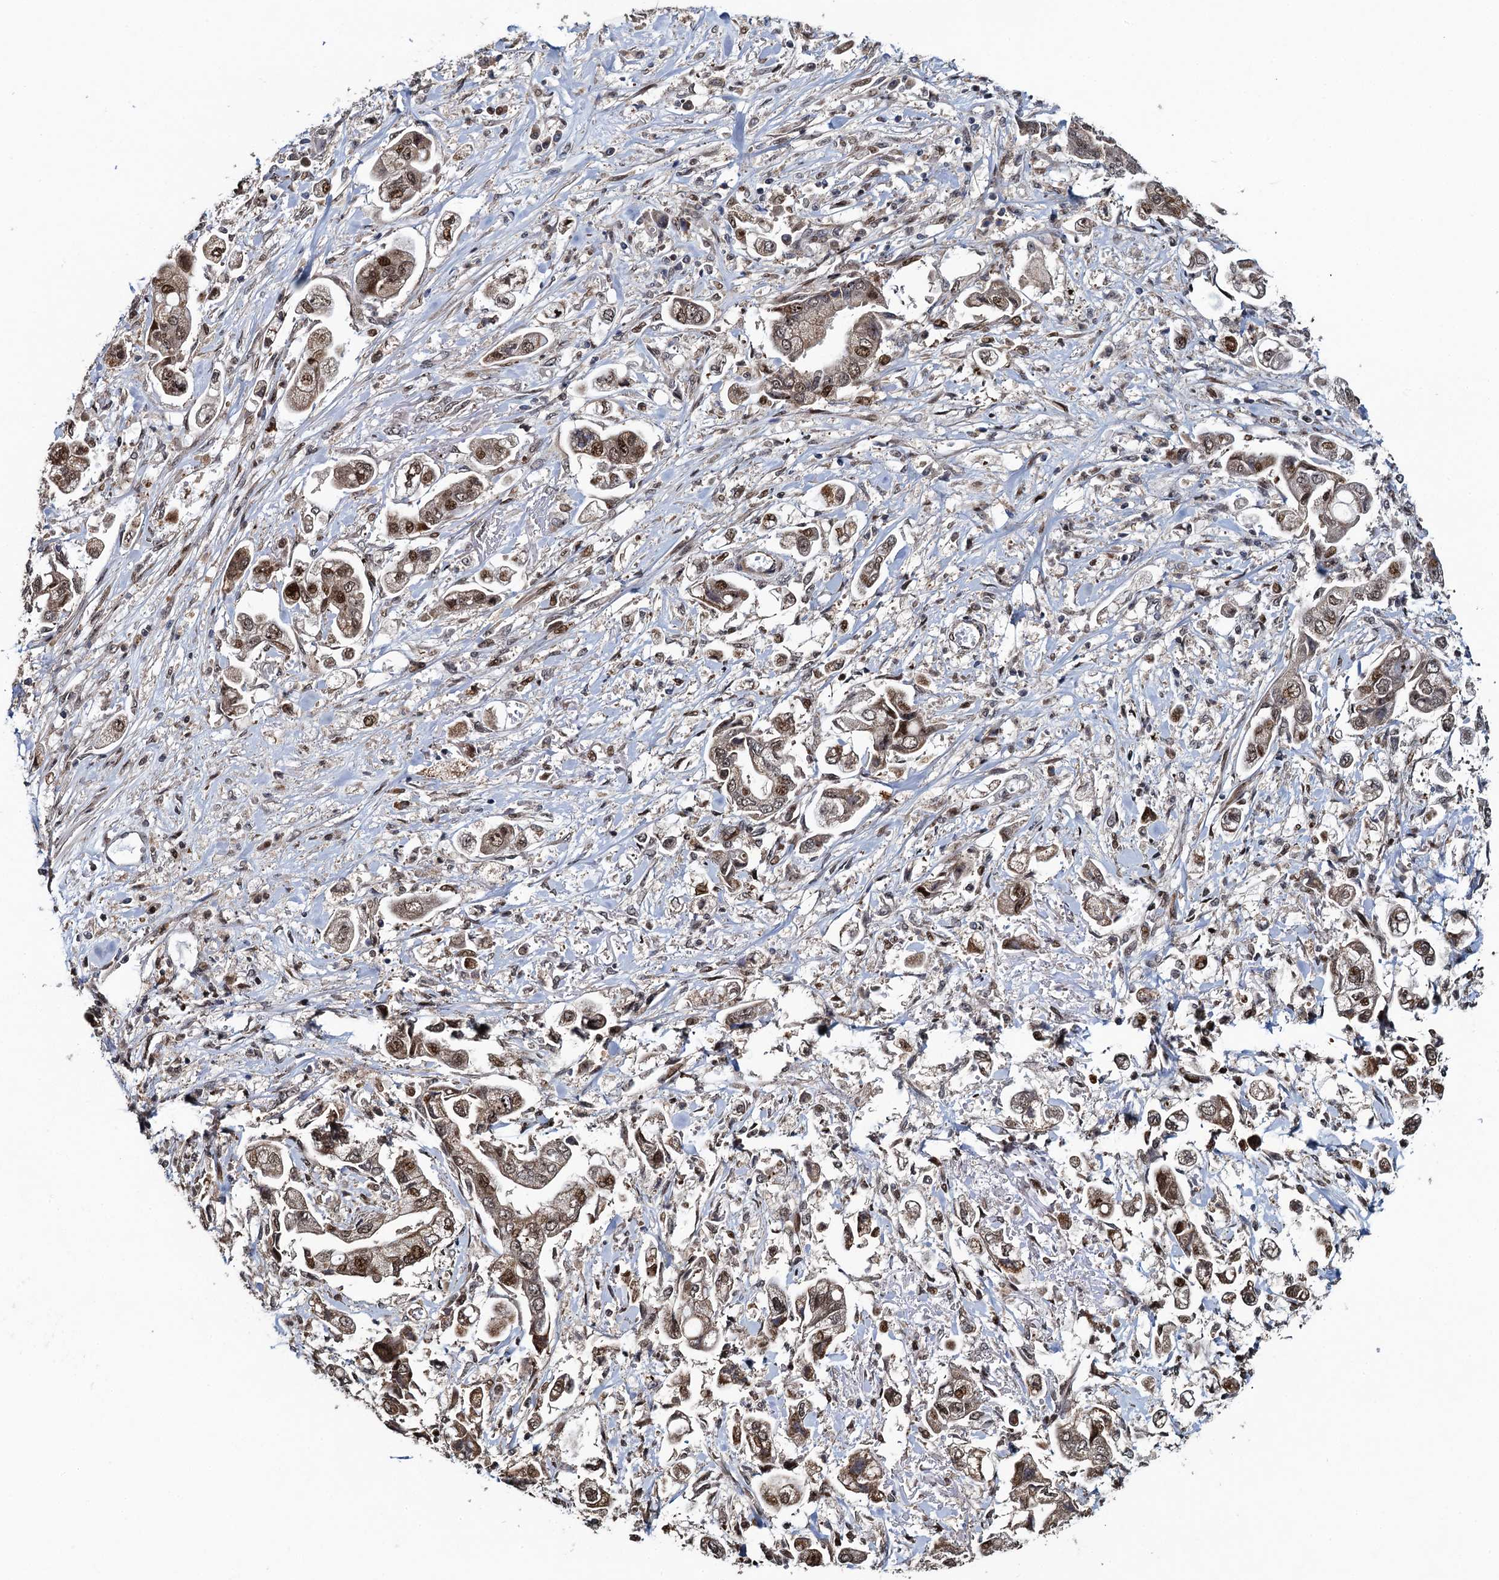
{"staining": {"intensity": "moderate", "quantity": ">75%", "location": "nuclear"}, "tissue": "stomach cancer", "cell_type": "Tumor cells", "image_type": "cancer", "snomed": [{"axis": "morphology", "description": "Adenocarcinoma, NOS"}, {"axis": "topography", "description": "Stomach"}], "caption": "This image shows immunohistochemistry (IHC) staining of stomach cancer (adenocarcinoma), with medium moderate nuclear positivity in approximately >75% of tumor cells.", "gene": "ATOSA", "patient": {"sex": "male", "age": 62}}